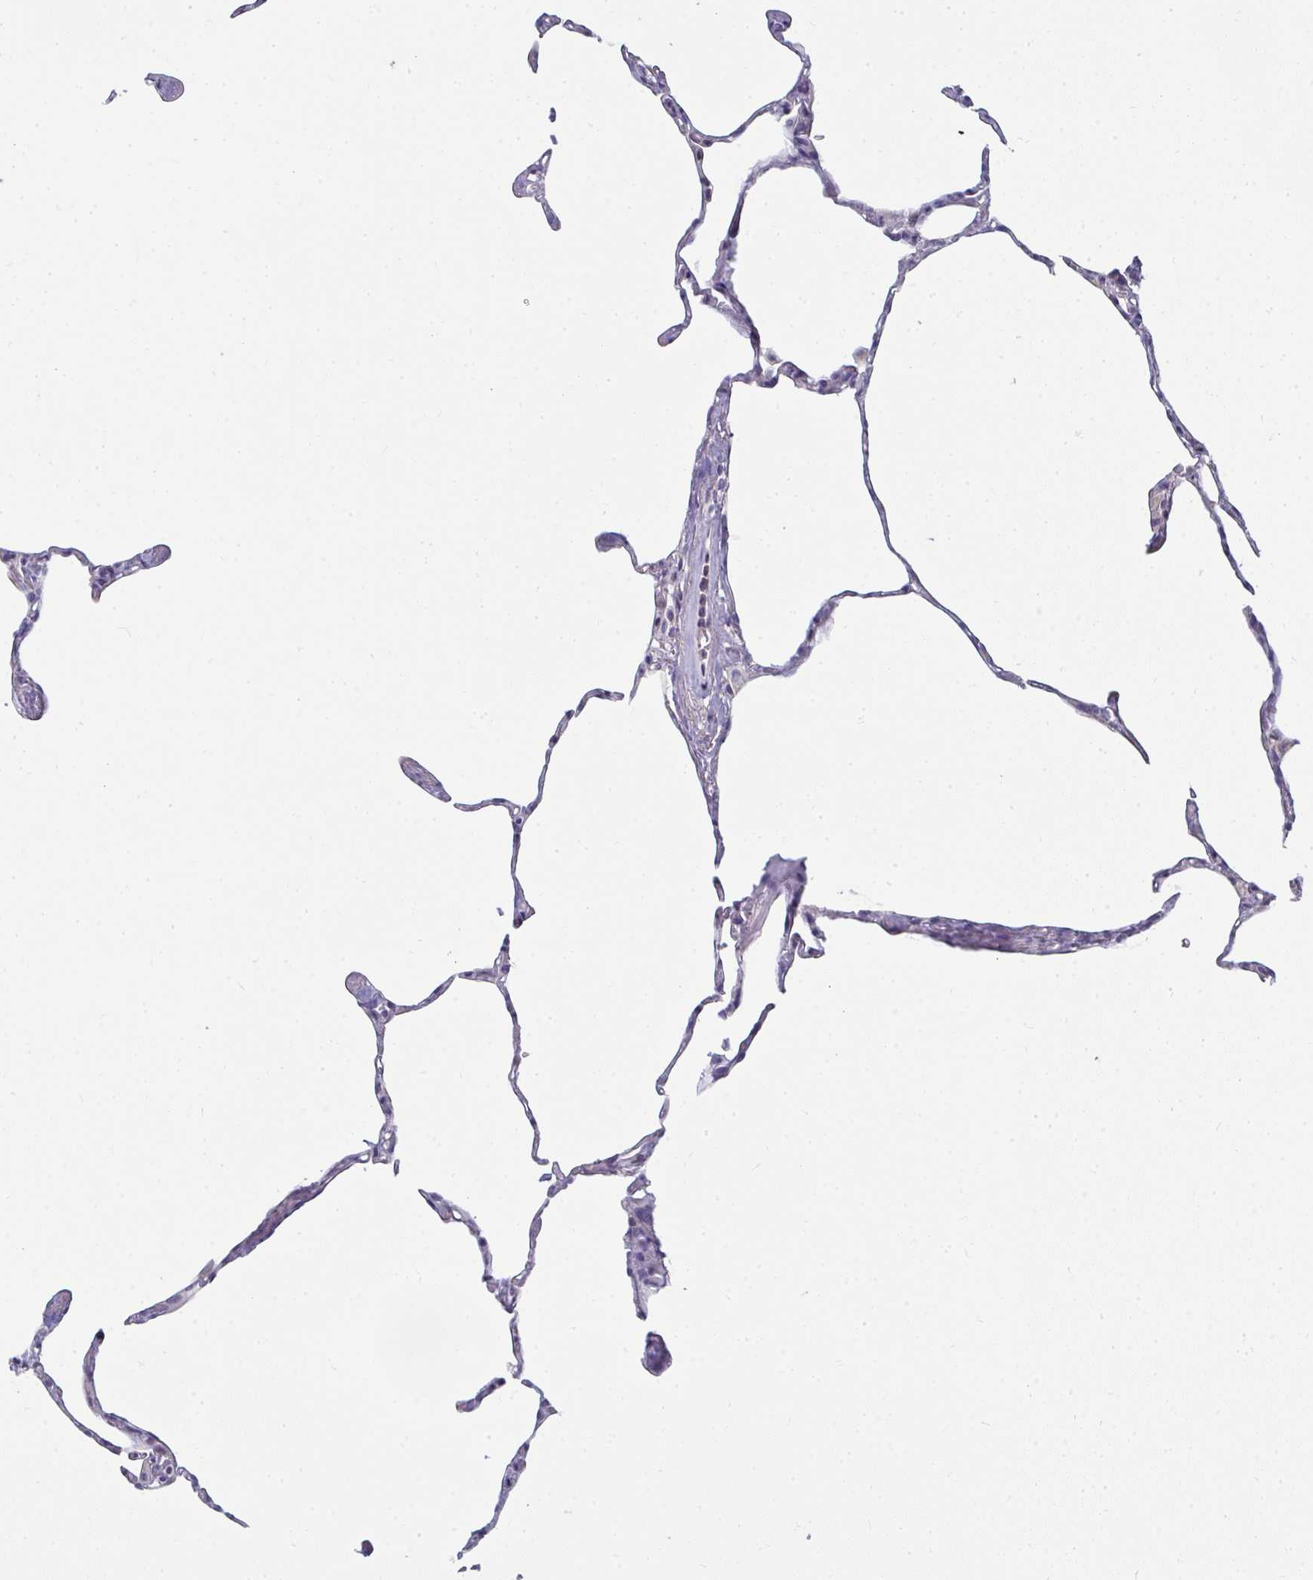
{"staining": {"intensity": "negative", "quantity": "none", "location": "none"}, "tissue": "lung", "cell_type": "Alveolar cells", "image_type": "normal", "snomed": [{"axis": "morphology", "description": "Normal tissue, NOS"}, {"axis": "topography", "description": "Lung"}], "caption": "High power microscopy photomicrograph of an immunohistochemistry (IHC) histopathology image of unremarkable lung, revealing no significant staining in alveolar cells.", "gene": "SHB", "patient": {"sex": "male", "age": 65}}